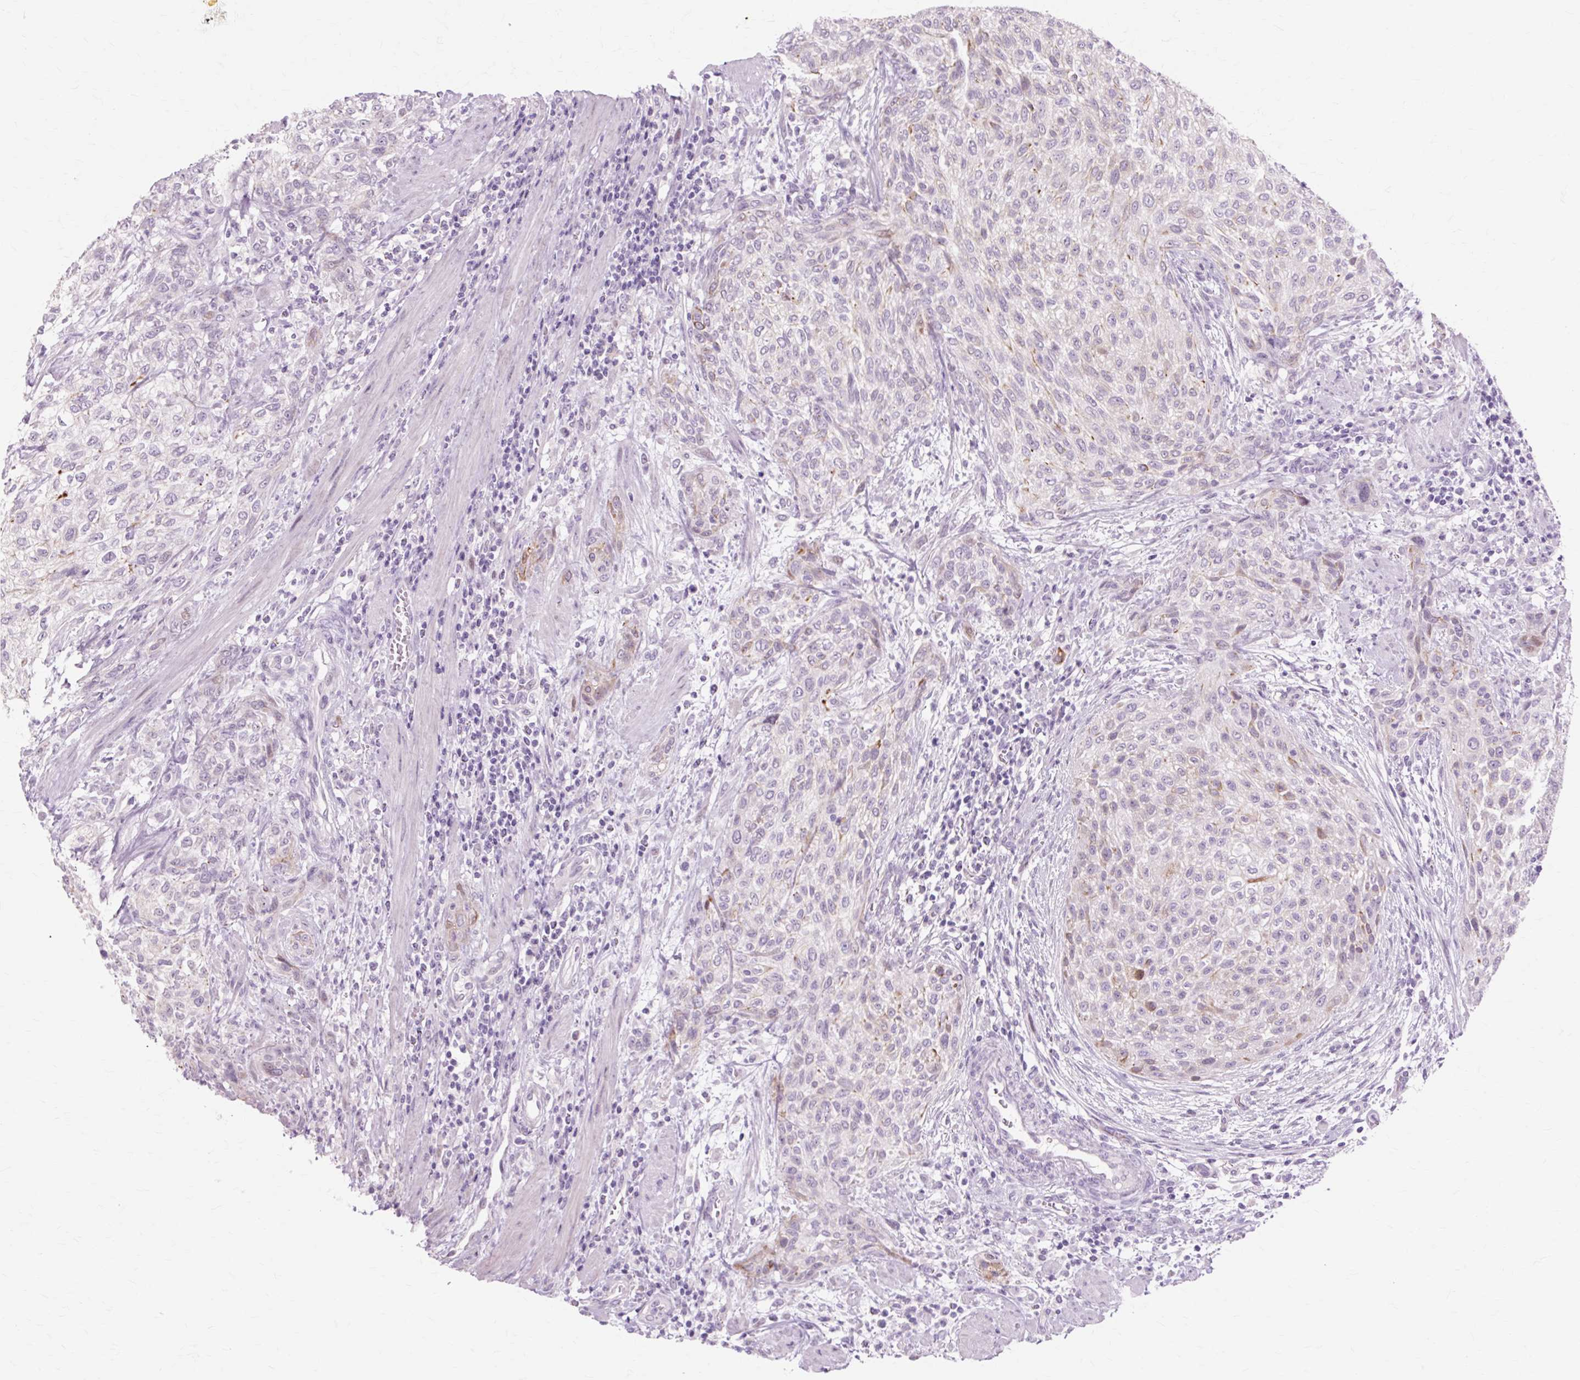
{"staining": {"intensity": "weak", "quantity": "<25%", "location": "cytoplasmic/membranous"}, "tissue": "urothelial cancer", "cell_type": "Tumor cells", "image_type": "cancer", "snomed": [{"axis": "morphology", "description": "Urothelial carcinoma, High grade"}, {"axis": "topography", "description": "Urinary bladder"}], "caption": "The photomicrograph displays no staining of tumor cells in urothelial cancer.", "gene": "IRX2", "patient": {"sex": "male", "age": 35}}